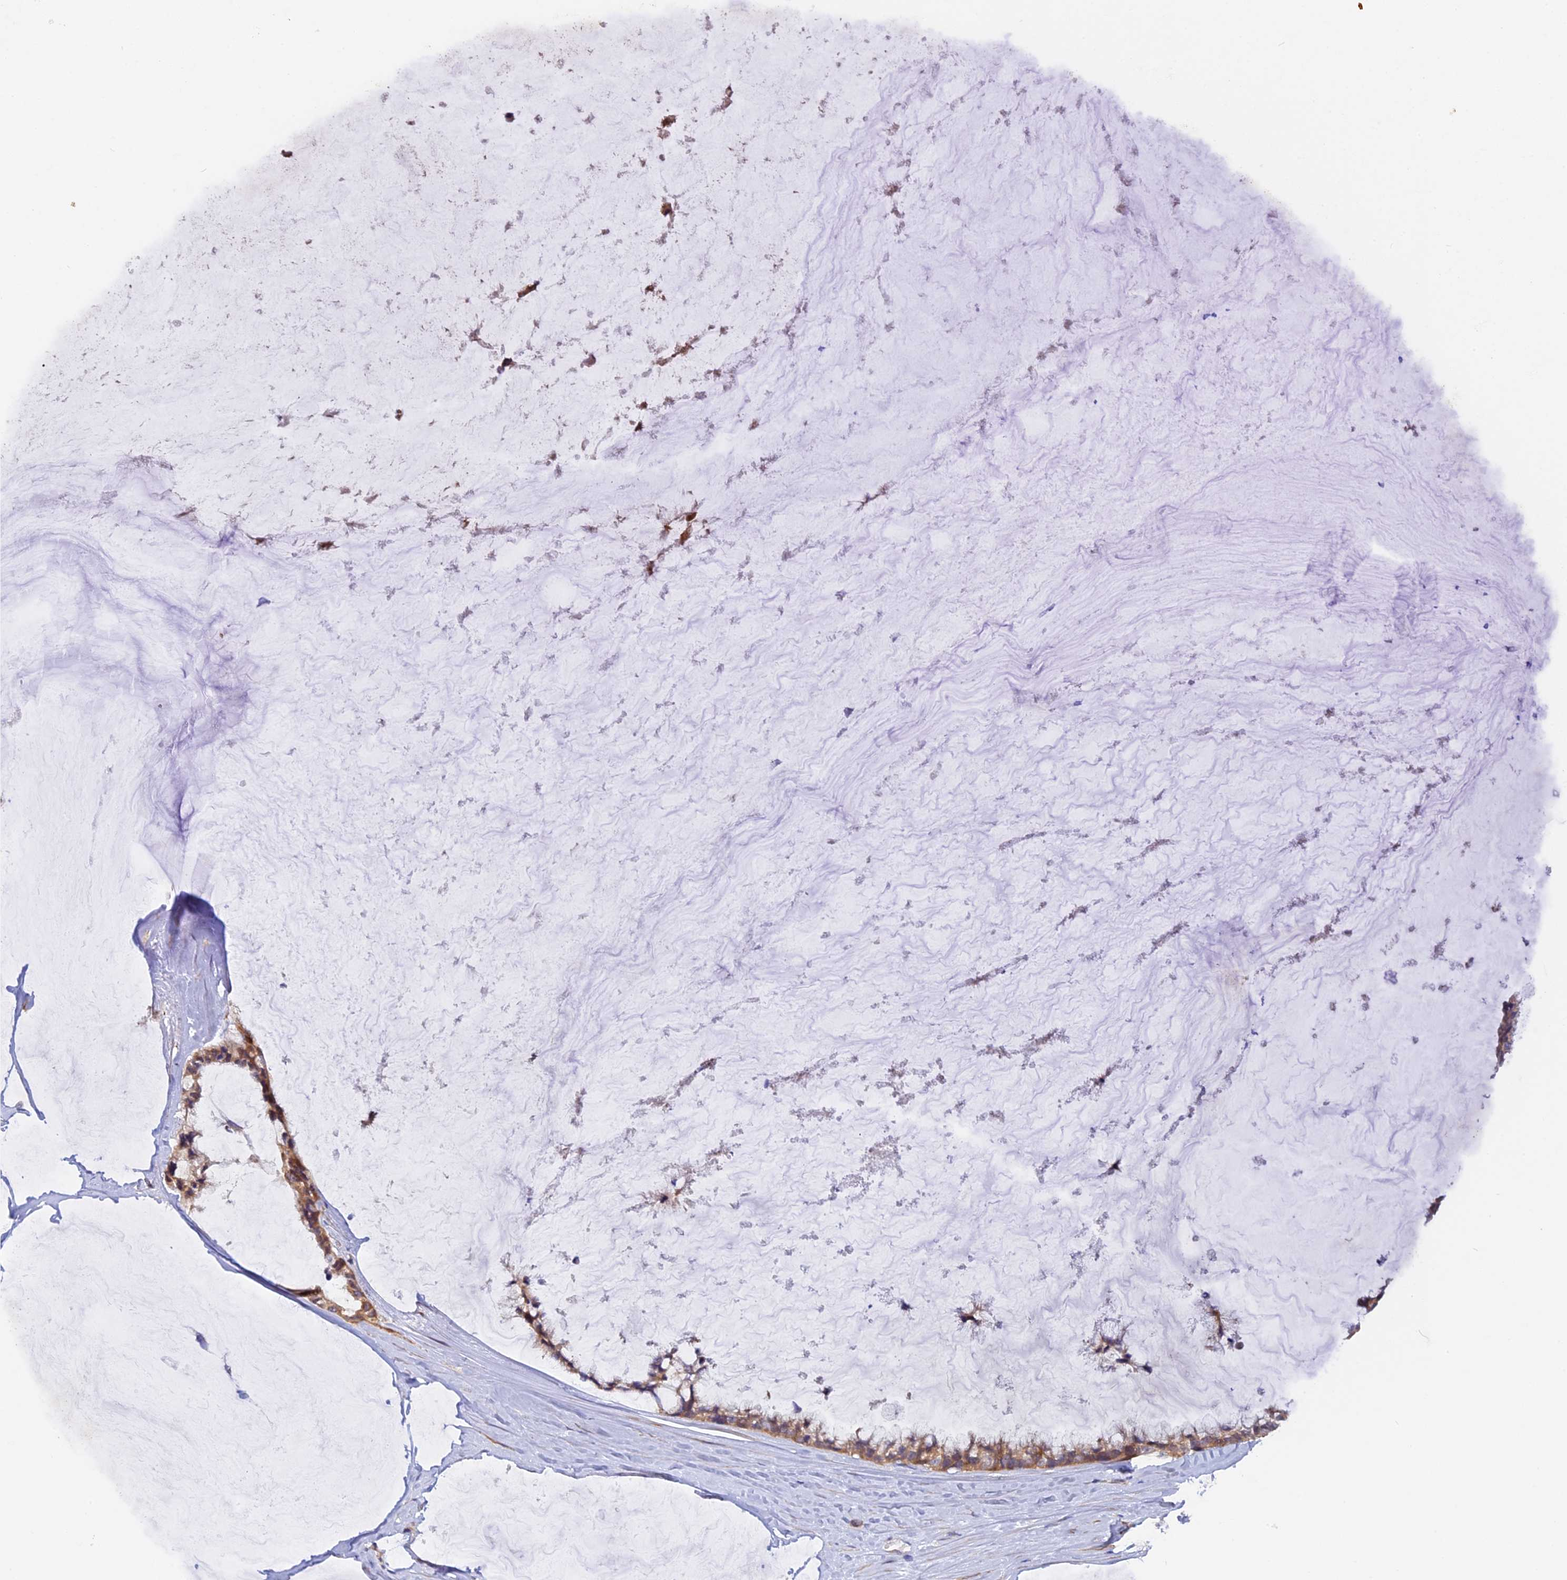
{"staining": {"intensity": "moderate", "quantity": ">75%", "location": "cytoplasmic/membranous"}, "tissue": "ovarian cancer", "cell_type": "Tumor cells", "image_type": "cancer", "snomed": [{"axis": "morphology", "description": "Cystadenocarcinoma, mucinous, NOS"}, {"axis": "topography", "description": "Ovary"}], "caption": "The immunohistochemical stain shows moderate cytoplasmic/membranous staining in tumor cells of ovarian cancer tissue.", "gene": "CCDC9B", "patient": {"sex": "female", "age": 39}}